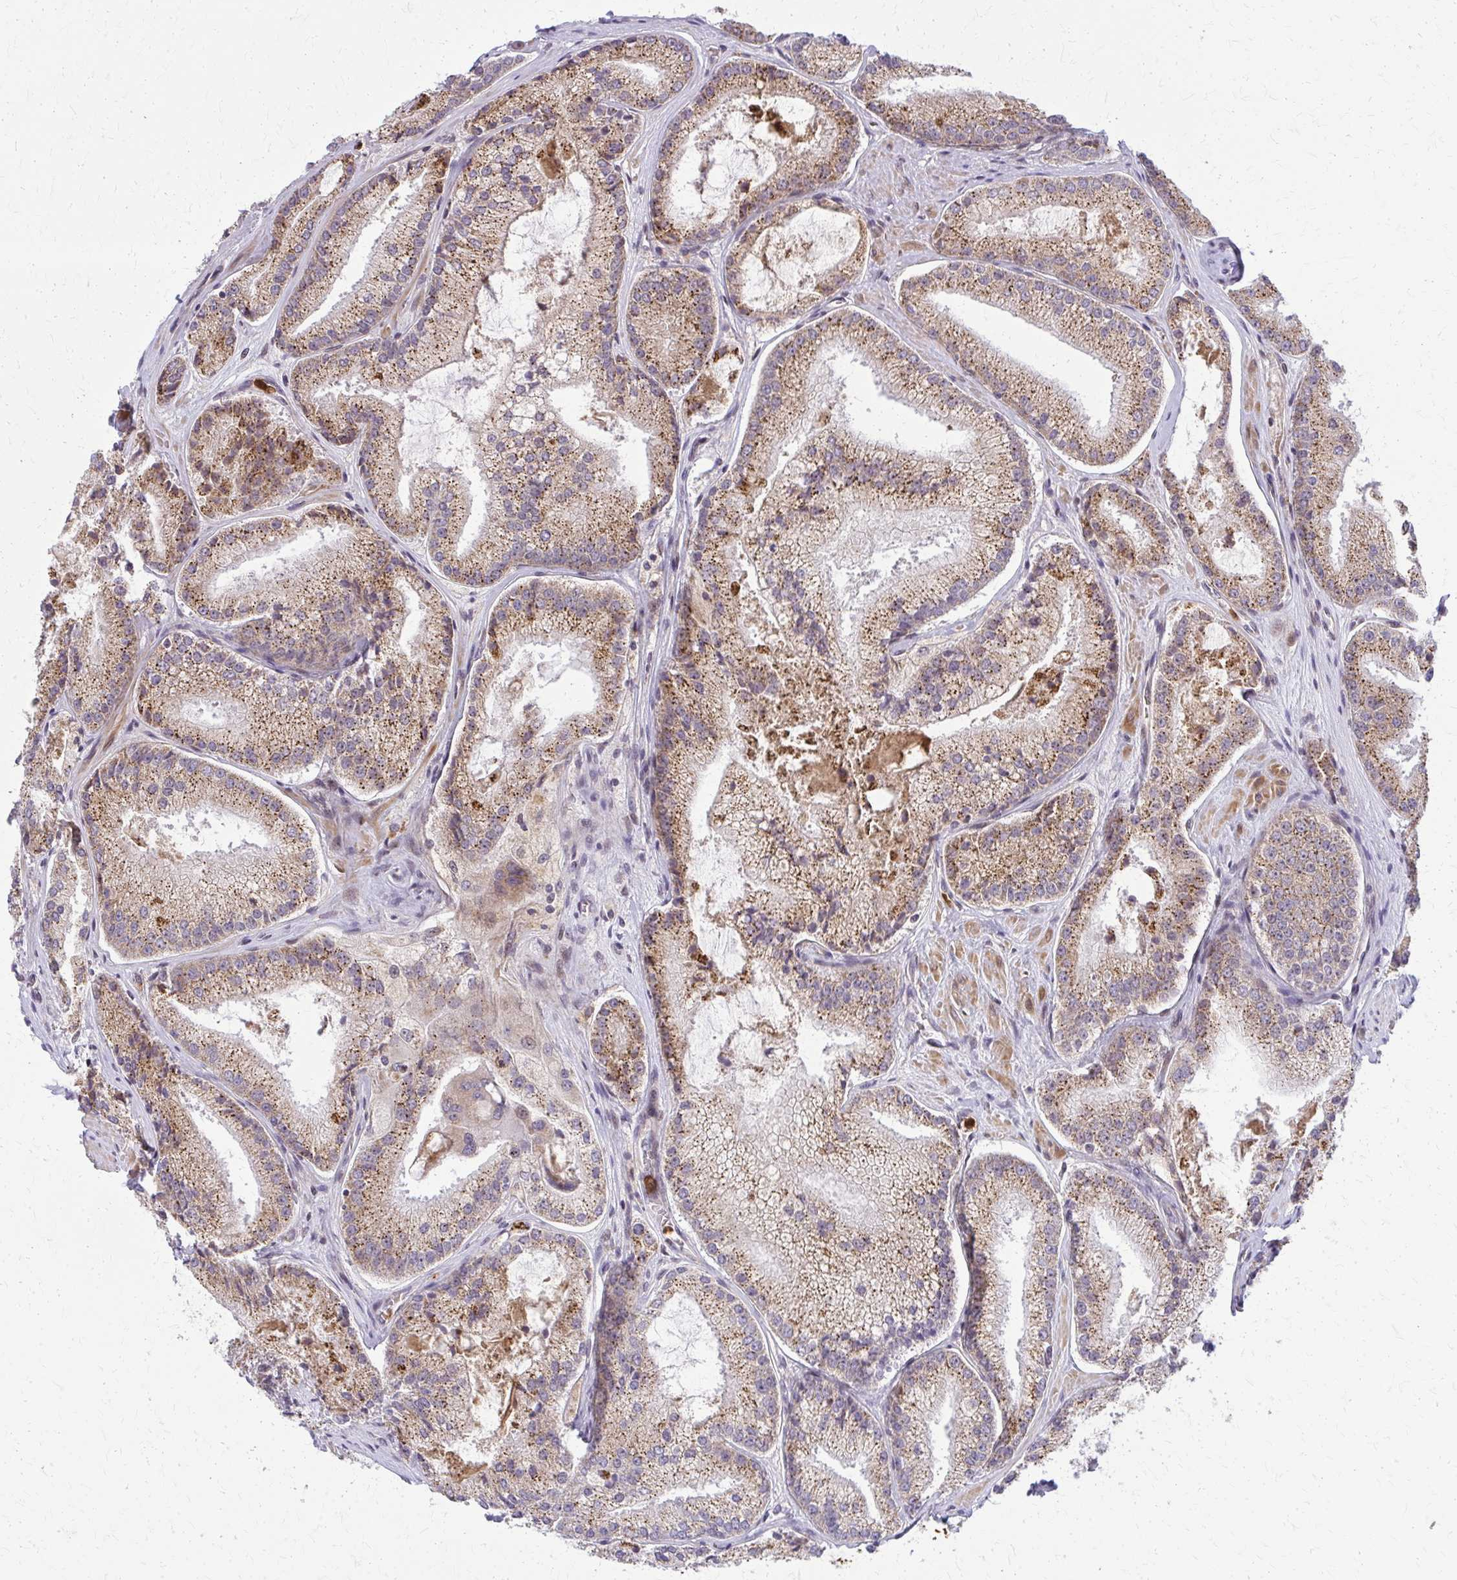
{"staining": {"intensity": "moderate", "quantity": ">75%", "location": "cytoplasmic/membranous"}, "tissue": "prostate cancer", "cell_type": "Tumor cells", "image_type": "cancer", "snomed": [{"axis": "morphology", "description": "Adenocarcinoma, High grade"}, {"axis": "topography", "description": "Prostate"}], "caption": "Tumor cells show medium levels of moderate cytoplasmic/membranous expression in approximately >75% of cells in prostate adenocarcinoma (high-grade).", "gene": "MCCC1", "patient": {"sex": "male", "age": 73}}